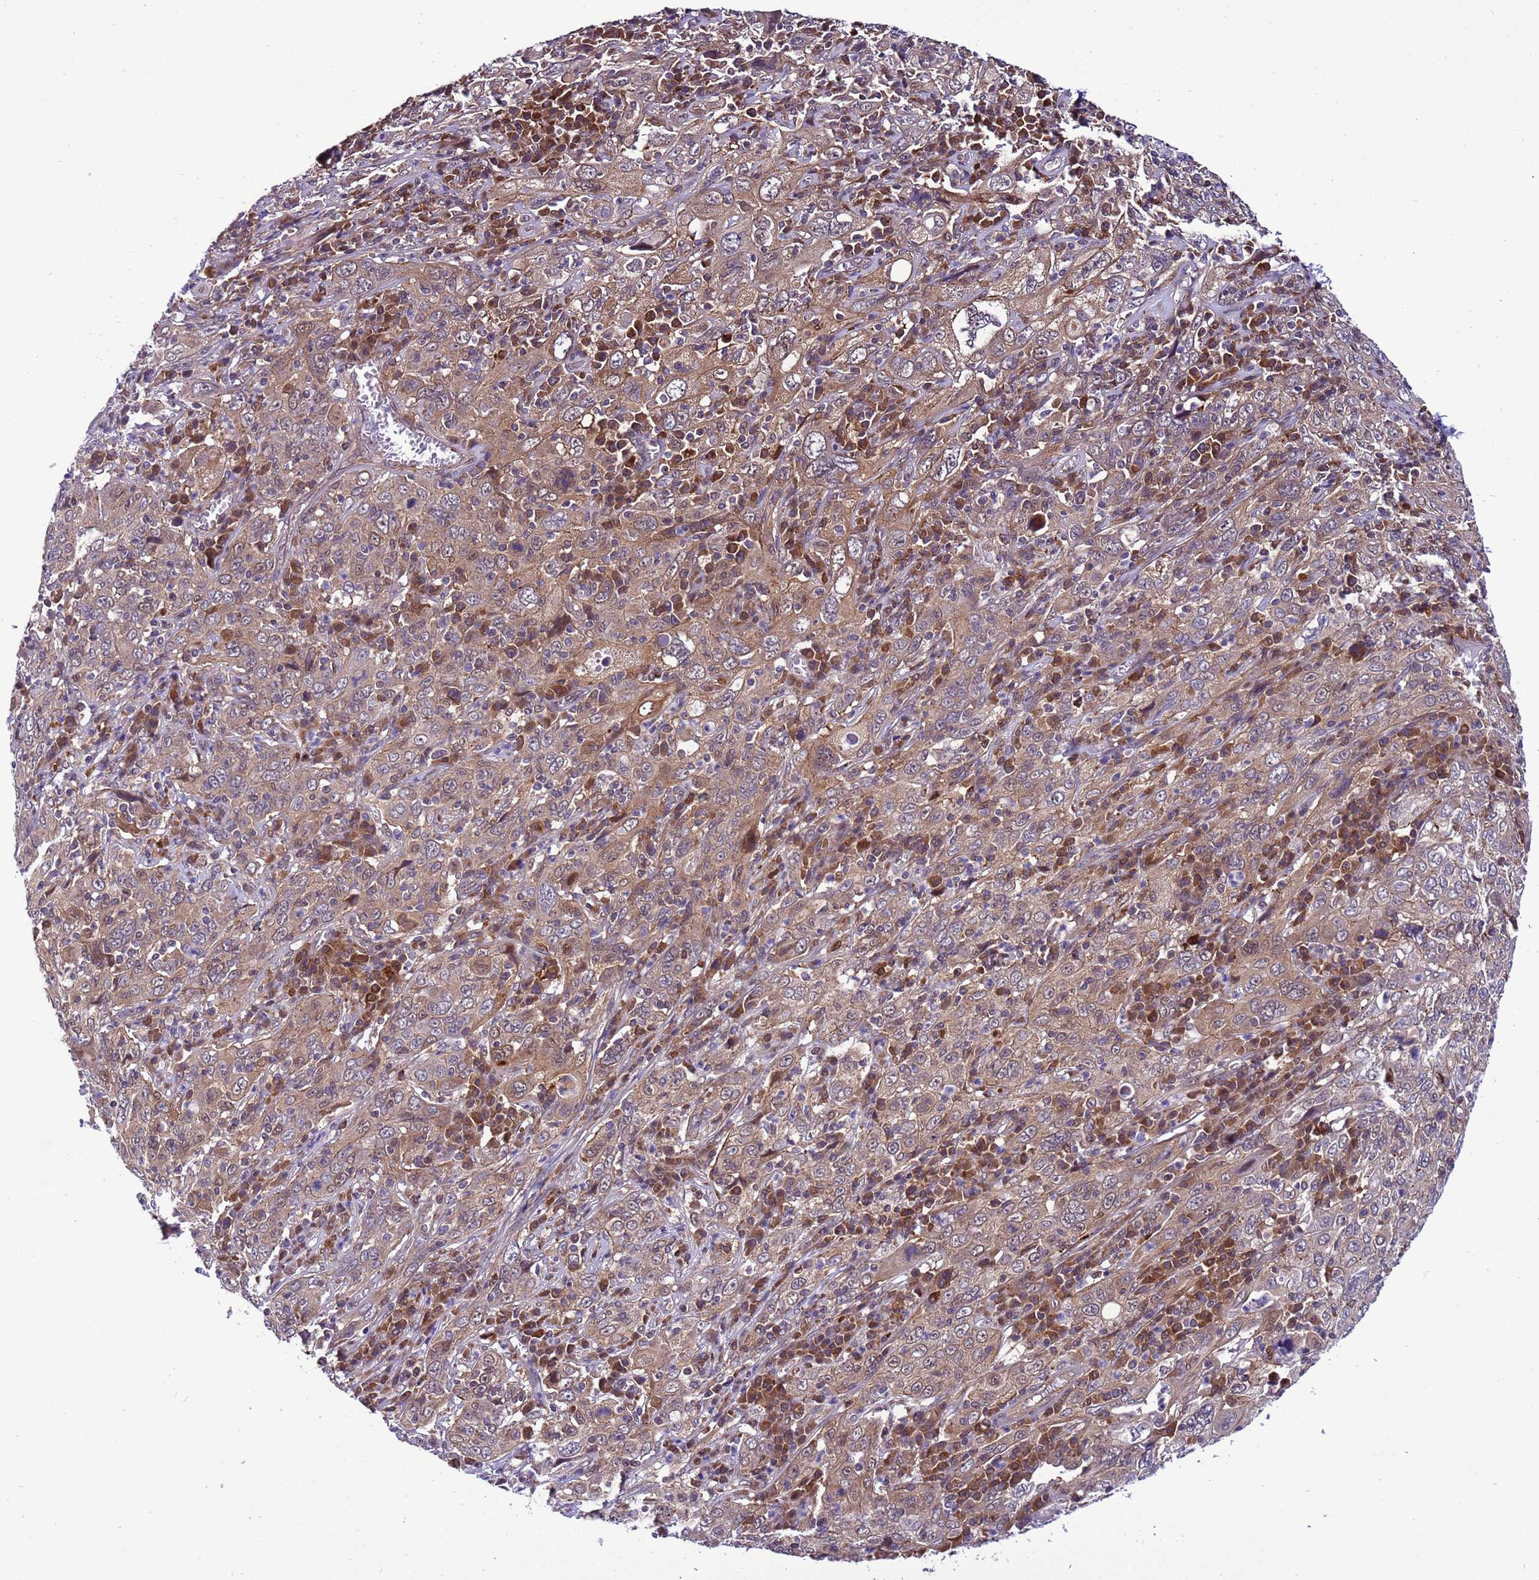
{"staining": {"intensity": "moderate", "quantity": ">75%", "location": "cytoplasmic/membranous,nuclear"}, "tissue": "cervical cancer", "cell_type": "Tumor cells", "image_type": "cancer", "snomed": [{"axis": "morphology", "description": "Squamous cell carcinoma, NOS"}, {"axis": "topography", "description": "Cervix"}], "caption": "Protein staining displays moderate cytoplasmic/membranous and nuclear staining in about >75% of tumor cells in squamous cell carcinoma (cervical). (DAB = brown stain, brightfield microscopy at high magnification).", "gene": "RASD1", "patient": {"sex": "female", "age": 46}}